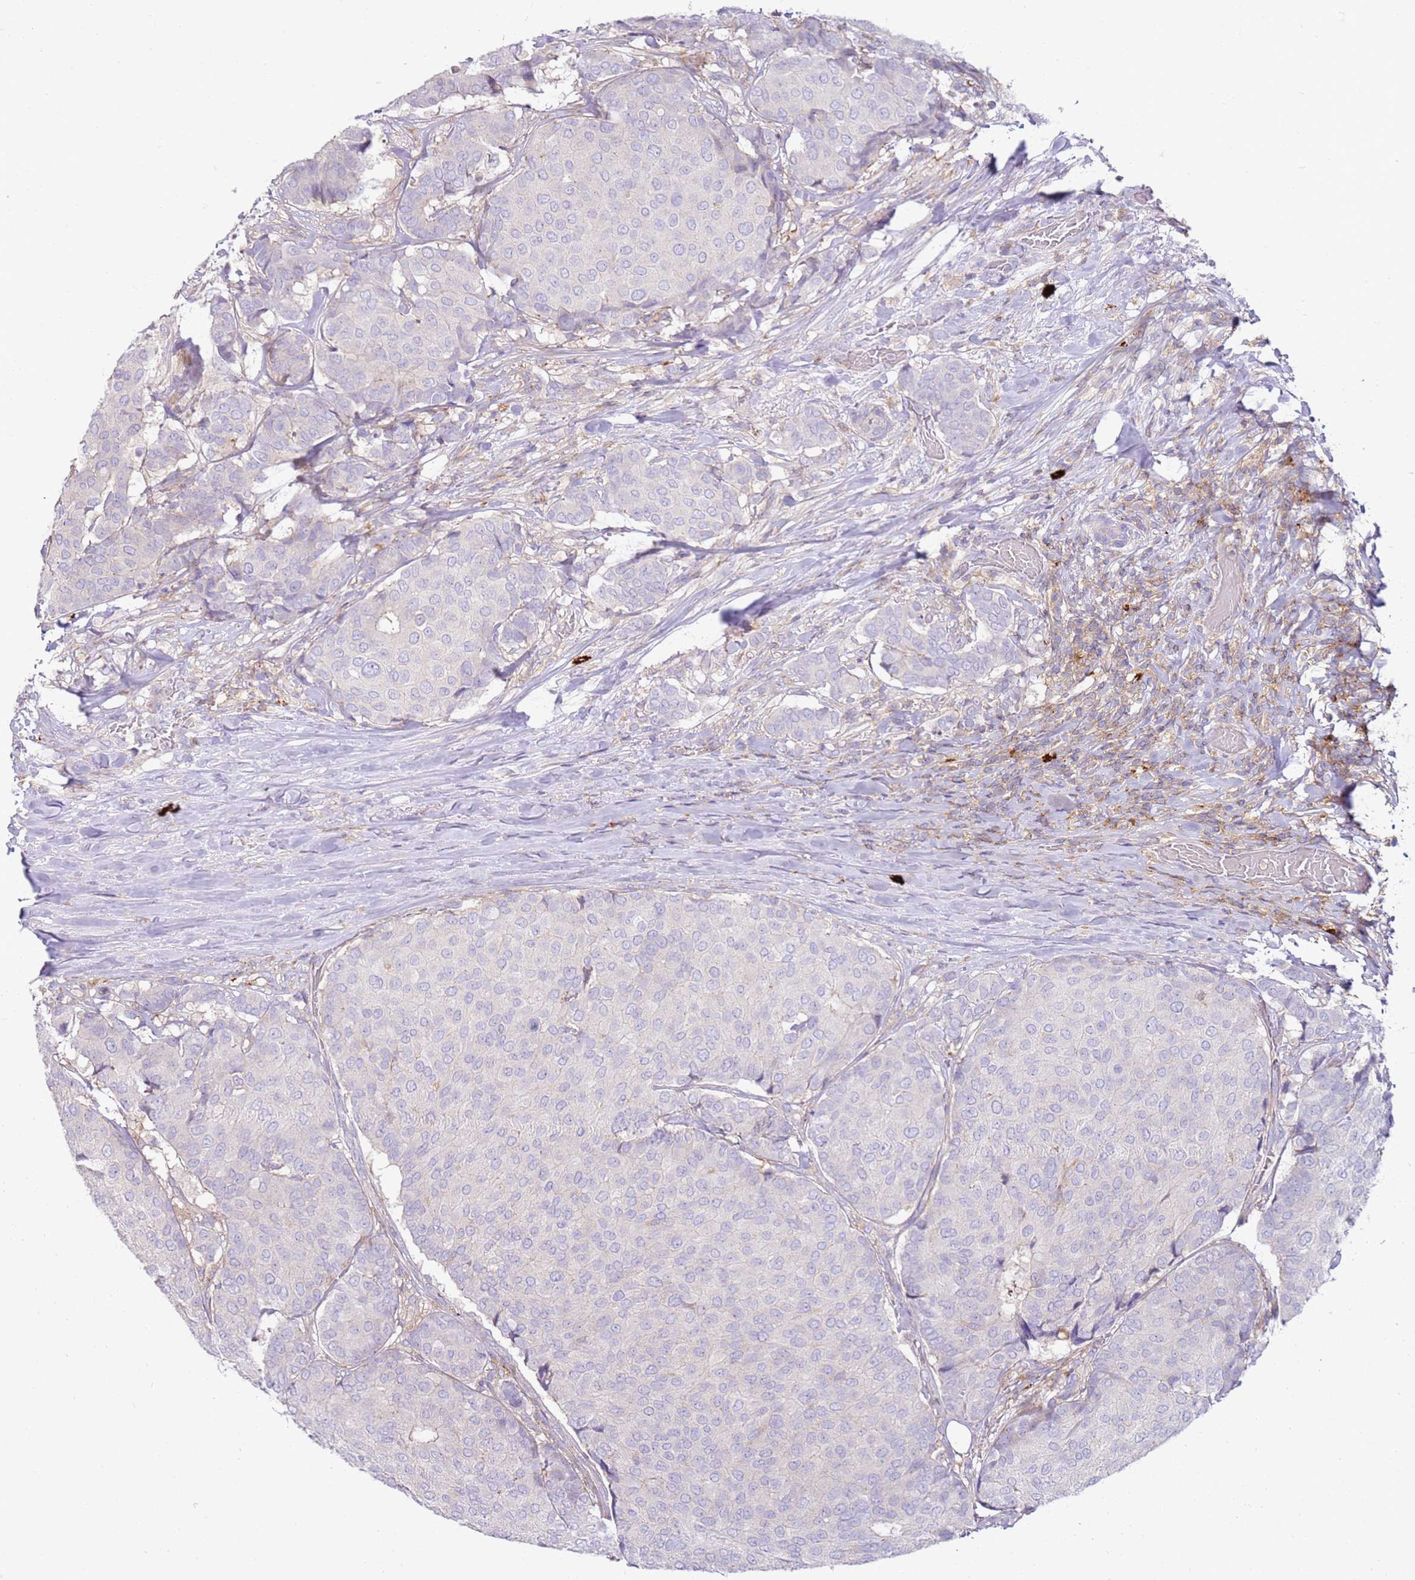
{"staining": {"intensity": "negative", "quantity": "none", "location": "none"}, "tissue": "breast cancer", "cell_type": "Tumor cells", "image_type": "cancer", "snomed": [{"axis": "morphology", "description": "Duct carcinoma"}, {"axis": "topography", "description": "Breast"}], "caption": "Protein analysis of breast cancer (infiltrating ductal carcinoma) reveals no significant expression in tumor cells. (Brightfield microscopy of DAB (3,3'-diaminobenzidine) immunohistochemistry (IHC) at high magnification).", "gene": "FPR1", "patient": {"sex": "female", "age": 75}}